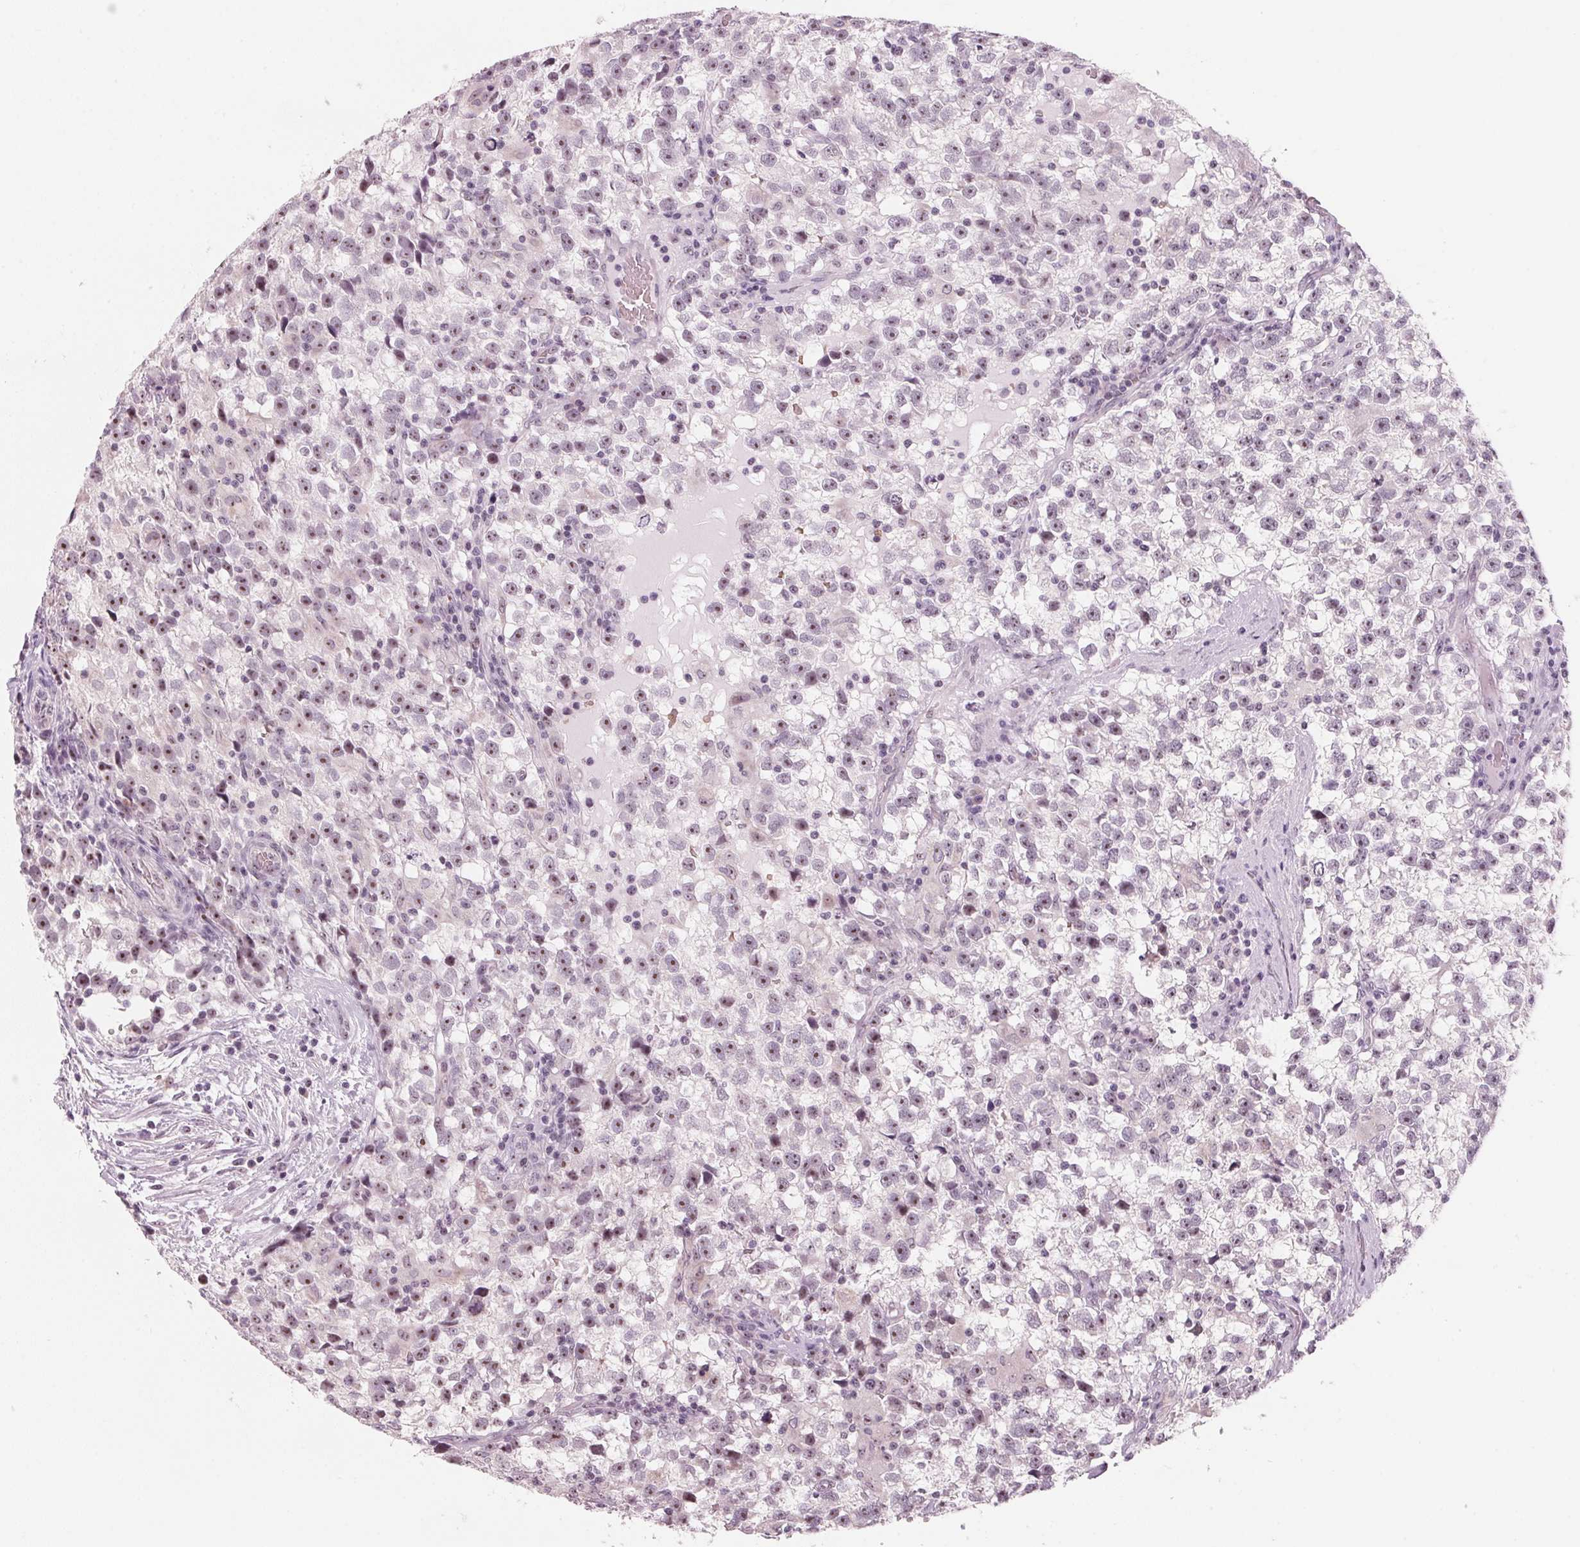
{"staining": {"intensity": "moderate", "quantity": ">75%", "location": "nuclear"}, "tissue": "testis cancer", "cell_type": "Tumor cells", "image_type": "cancer", "snomed": [{"axis": "morphology", "description": "Seminoma, NOS"}, {"axis": "topography", "description": "Testis"}], "caption": "The immunohistochemical stain shows moderate nuclear positivity in tumor cells of seminoma (testis) tissue.", "gene": "DNTTIP2", "patient": {"sex": "male", "age": 31}}